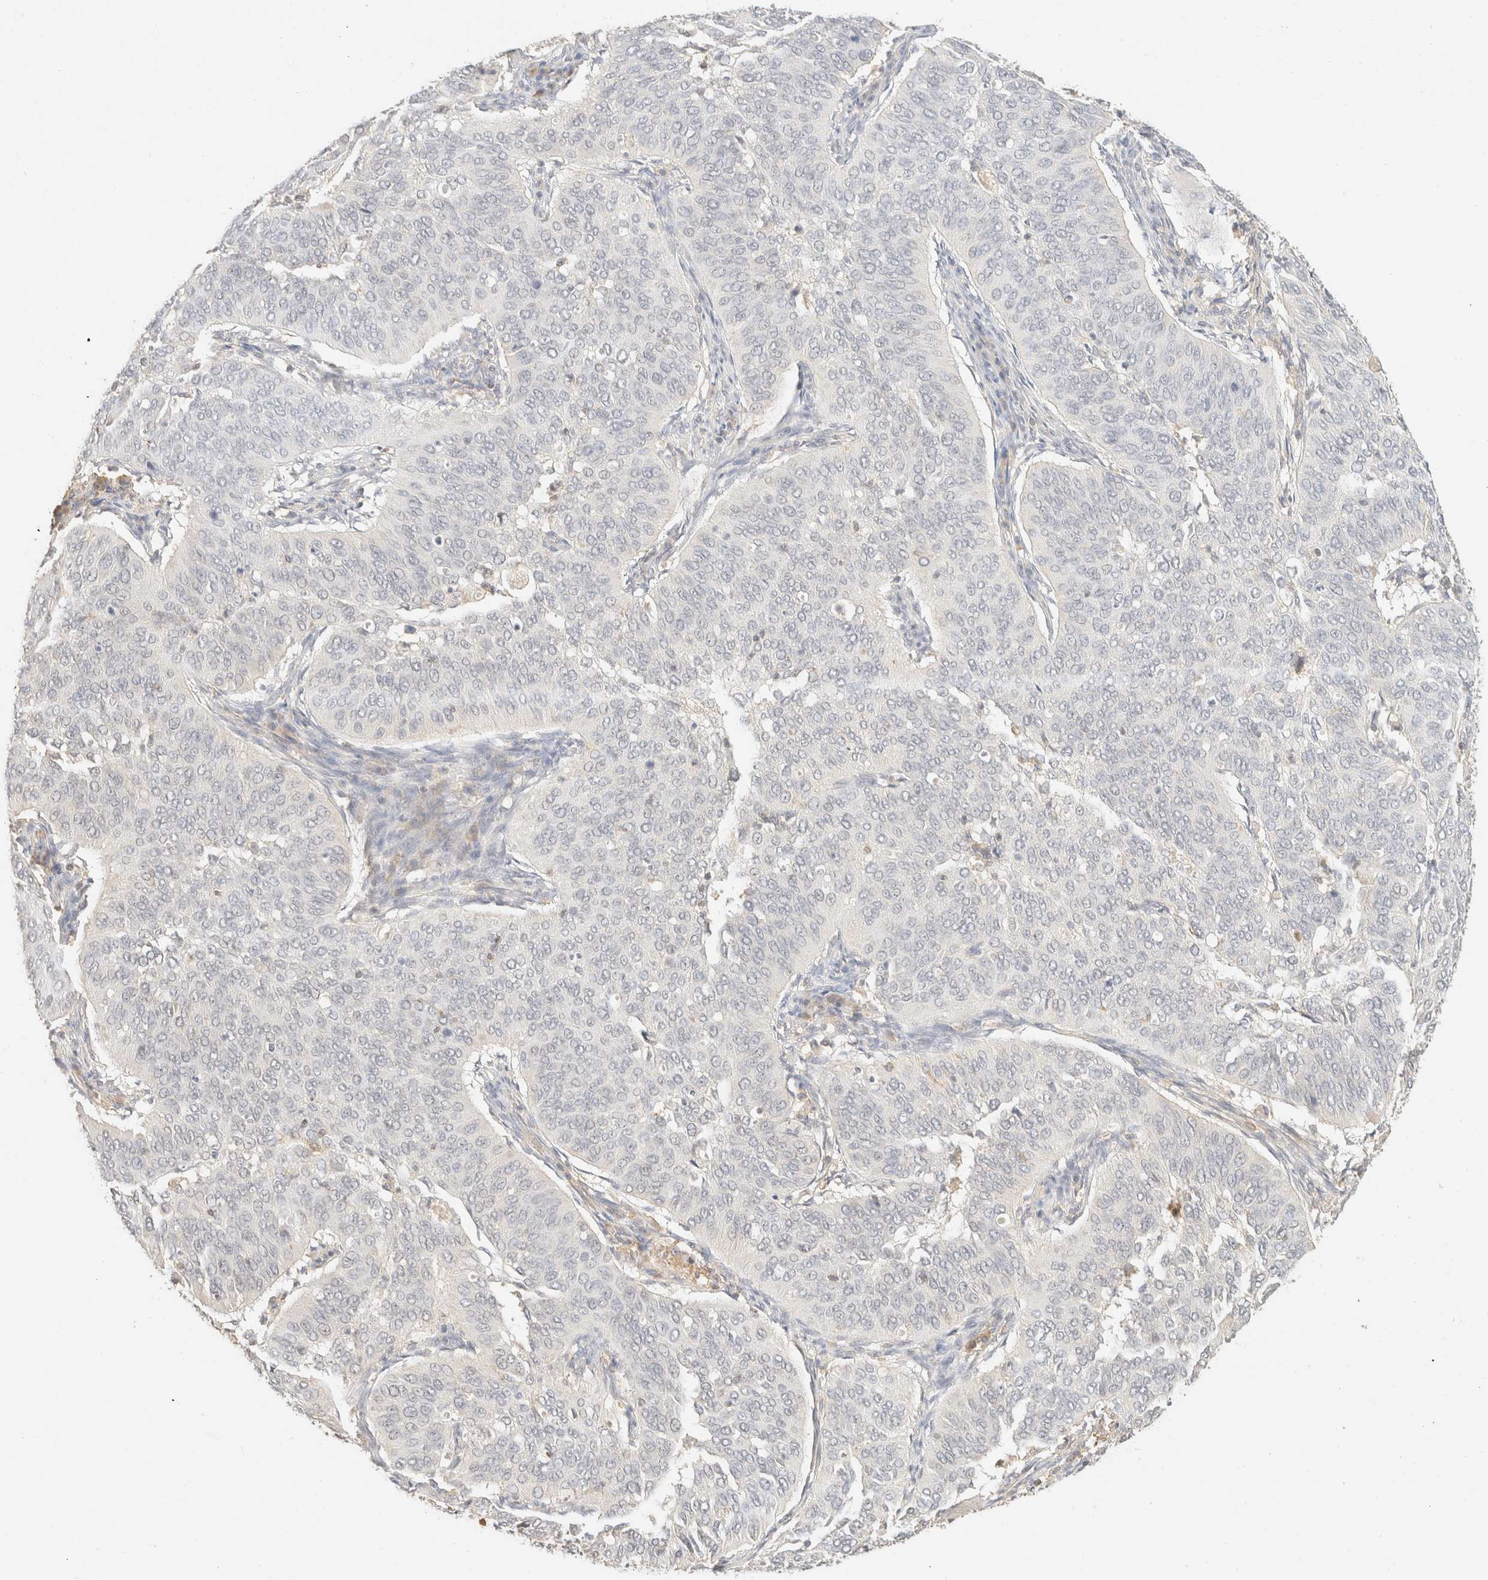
{"staining": {"intensity": "negative", "quantity": "none", "location": "none"}, "tissue": "cervical cancer", "cell_type": "Tumor cells", "image_type": "cancer", "snomed": [{"axis": "morphology", "description": "Normal tissue, NOS"}, {"axis": "morphology", "description": "Squamous cell carcinoma, NOS"}, {"axis": "topography", "description": "Cervix"}], "caption": "IHC image of squamous cell carcinoma (cervical) stained for a protein (brown), which reveals no positivity in tumor cells.", "gene": "TIMD4", "patient": {"sex": "female", "age": 39}}